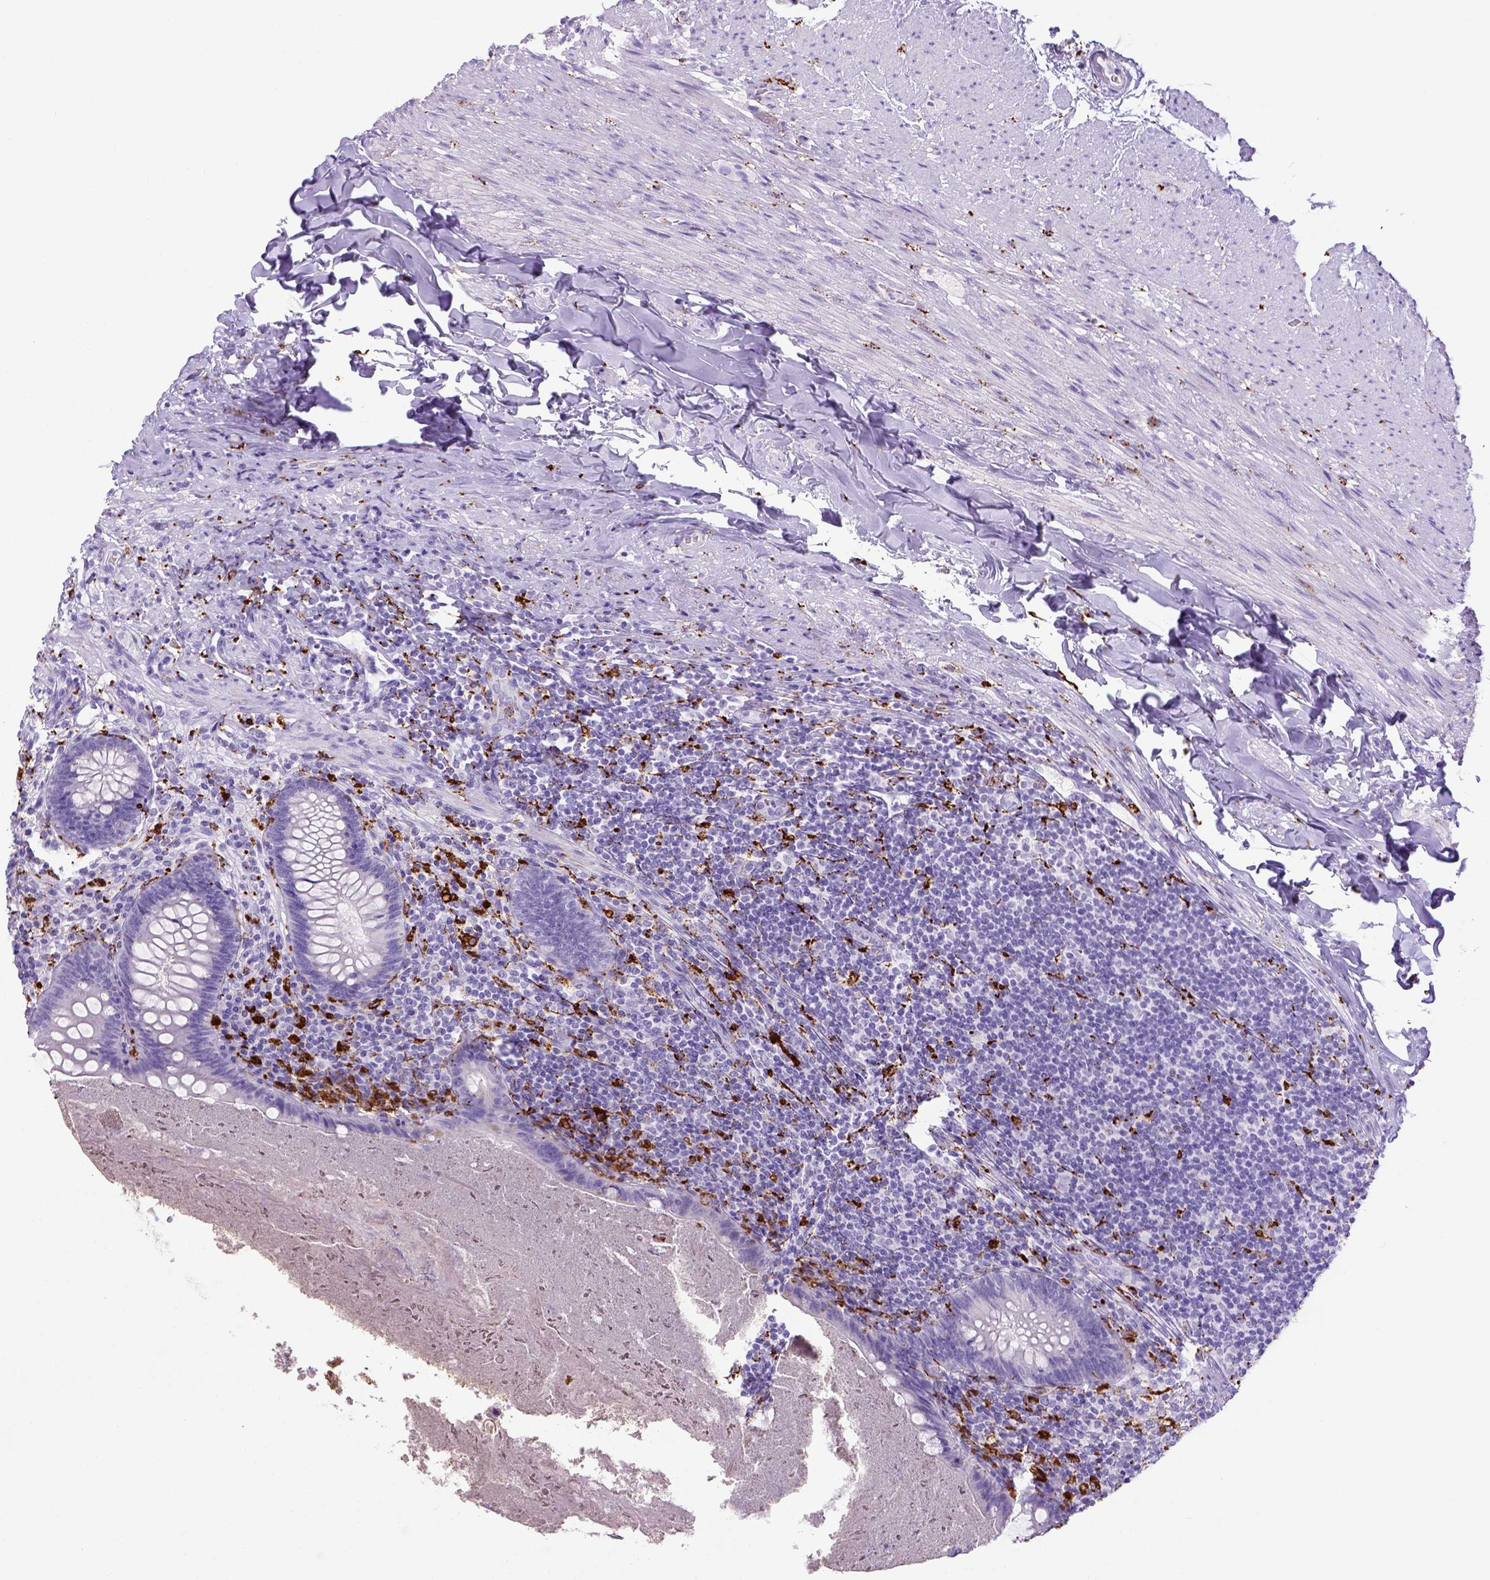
{"staining": {"intensity": "negative", "quantity": "none", "location": "none"}, "tissue": "appendix", "cell_type": "Glandular cells", "image_type": "normal", "snomed": [{"axis": "morphology", "description": "Normal tissue, NOS"}, {"axis": "topography", "description": "Appendix"}], "caption": "Glandular cells show no significant protein staining in normal appendix. (Immunohistochemistry, brightfield microscopy, high magnification).", "gene": "CD68", "patient": {"sex": "male", "age": 47}}